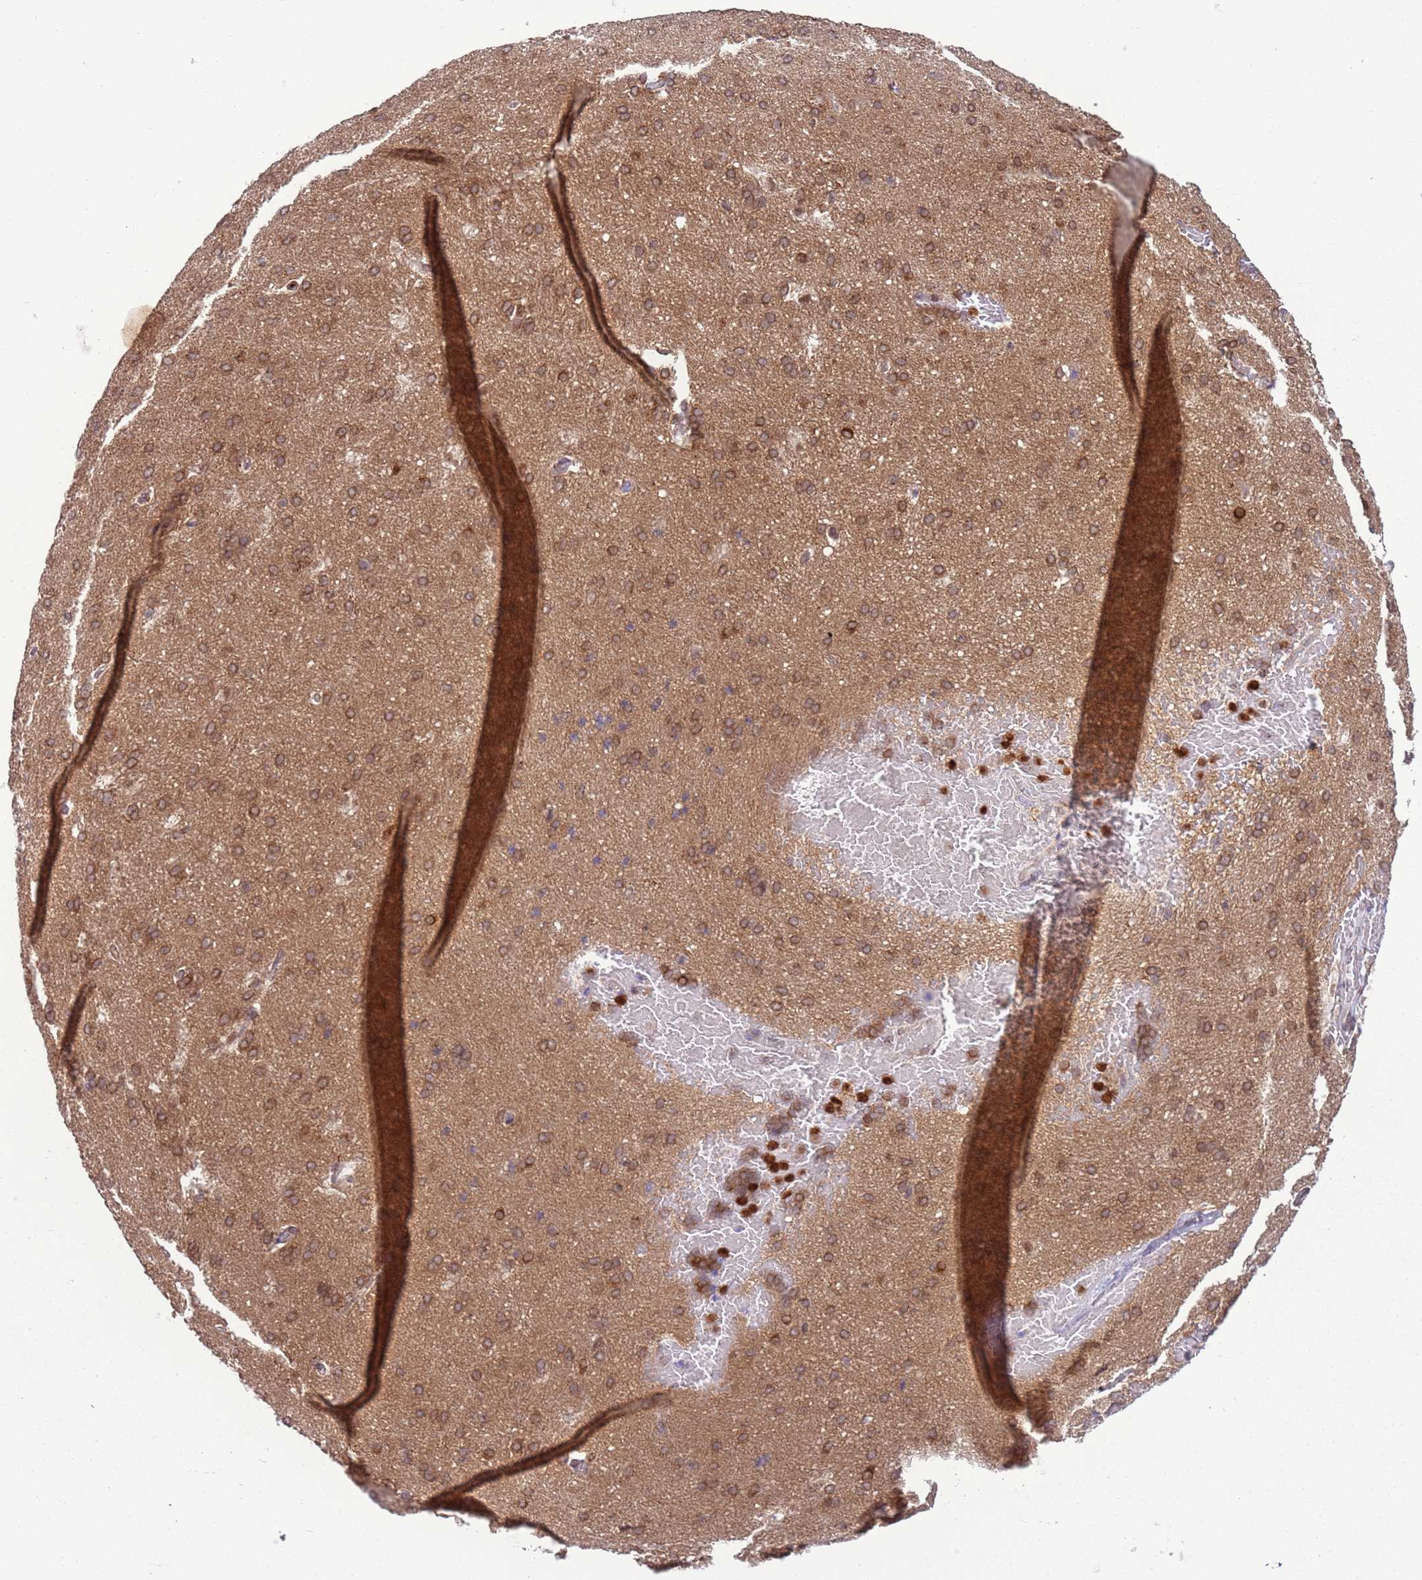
{"staining": {"intensity": "weak", "quantity": ">75%", "location": "cytoplasmic/membranous,nuclear"}, "tissue": "cerebral cortex", "cell_type": "Endothelial cells", "image_type": "normal", "snomed": [{"axis": "morphology", "description": "Normal tissue, NOS"}, {"axis": "topography", "description": "Cerebral cortex"}], "caption": "A low amount of weak cytoplasmic/membranous,nuclear staining is present in approximately >75% of endothelial cells in unremarkable cerebral cortex. (brown staining indicates protein expression, while blue staining denotes nuclei).", "gene": "CEP170", "patient": {"sex": "male", "age": 62}}